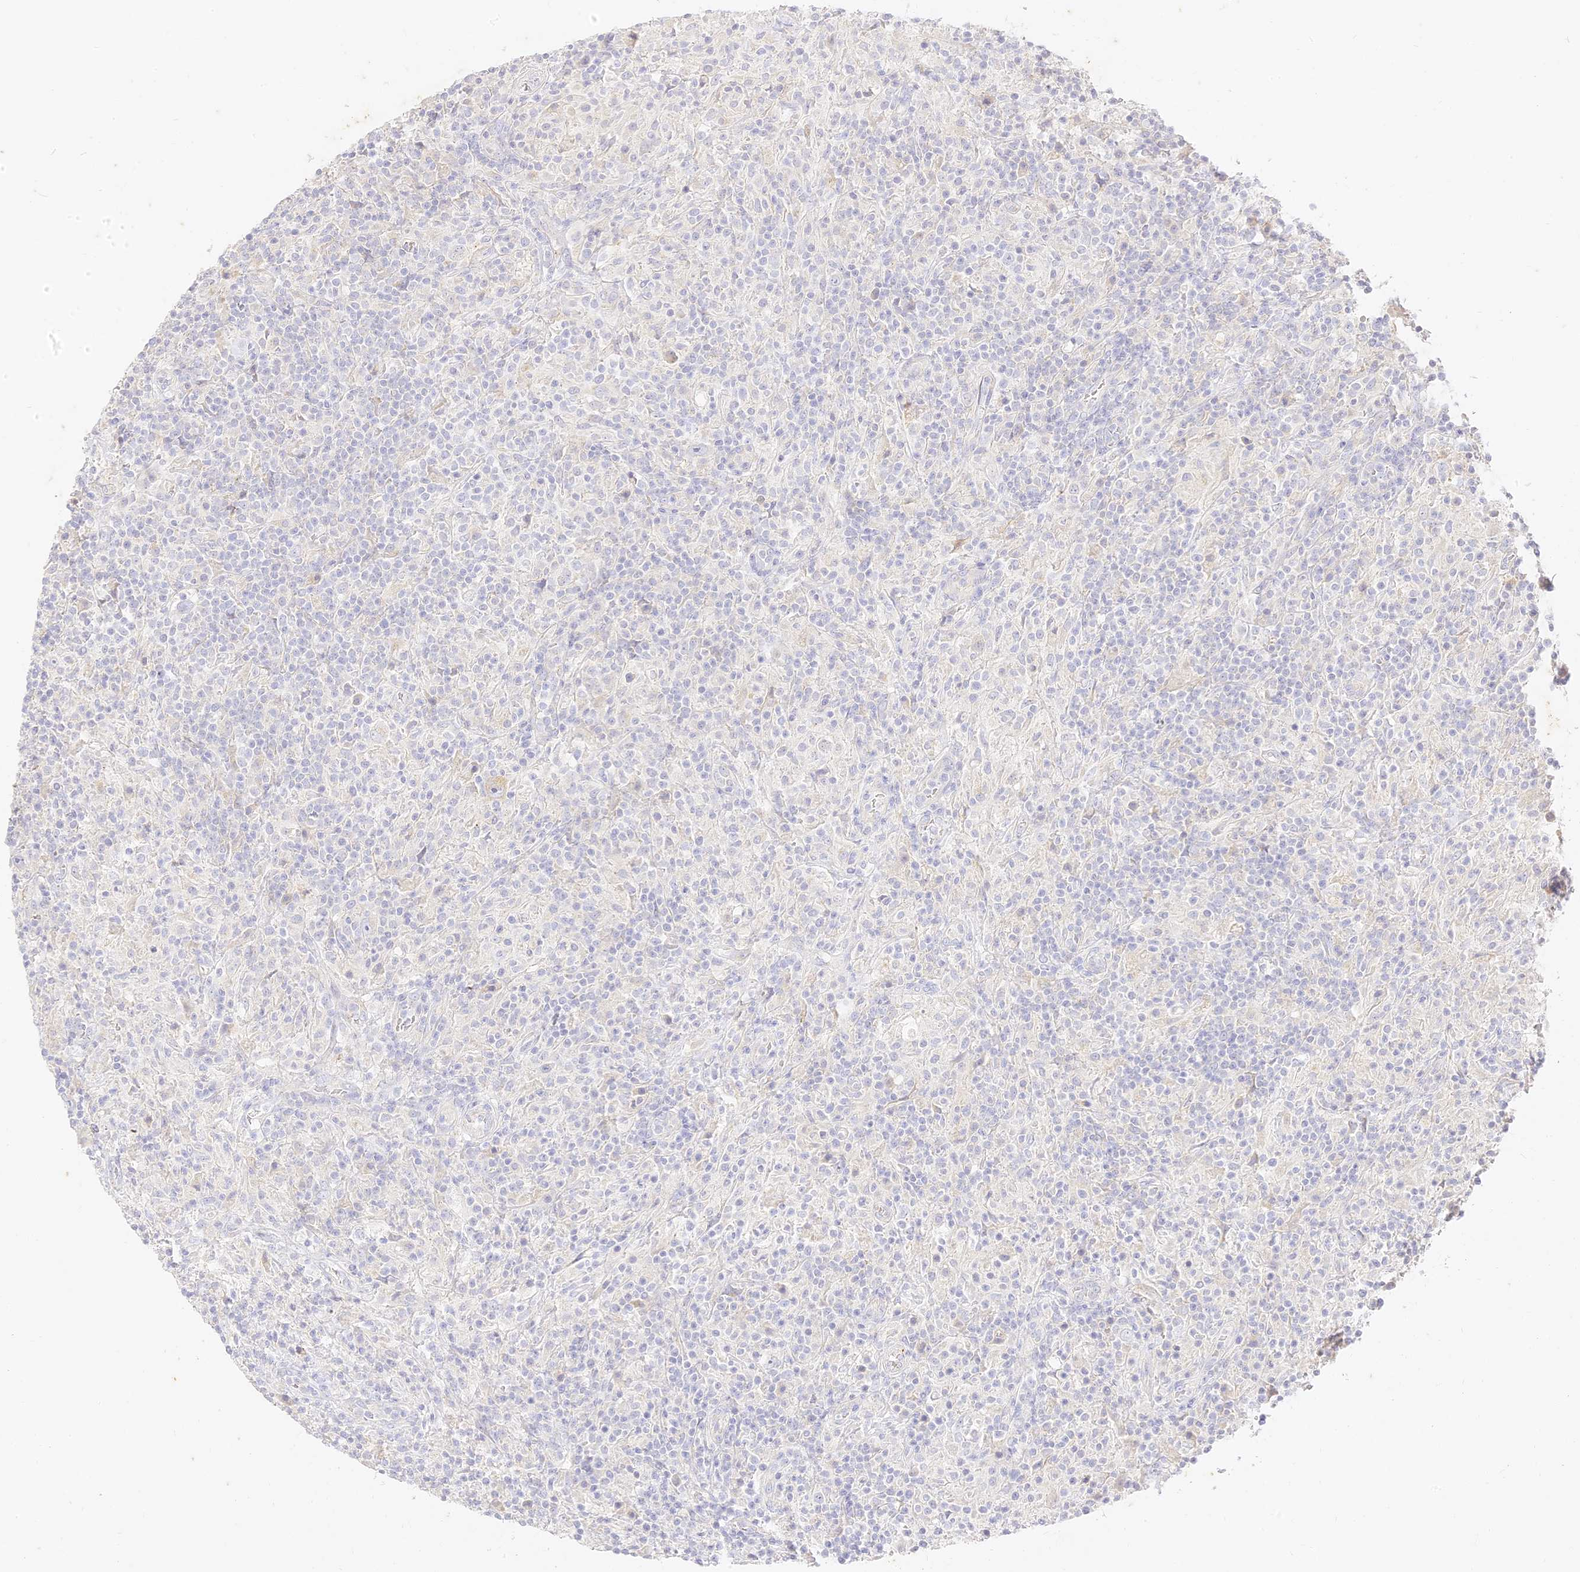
{"staining": {"intensity": "negative", "quantity": "none", "location": "none"}, "tissue": "lymphoma", "cell_type": "Tumor cells", "image_type": "cancer", "snomed": [{"axis": "morphology", "description": "Hodgkin's disease, NOS"}, {"axis": "topography", "description": "Lymph node"}], "caption": "Human Hodgkin's disease stained for a protein using immunohistochemistry exhibits no staining in tumor cells.", "gene": "SEC13", "patient": {"sex": "male", "age": 70}}